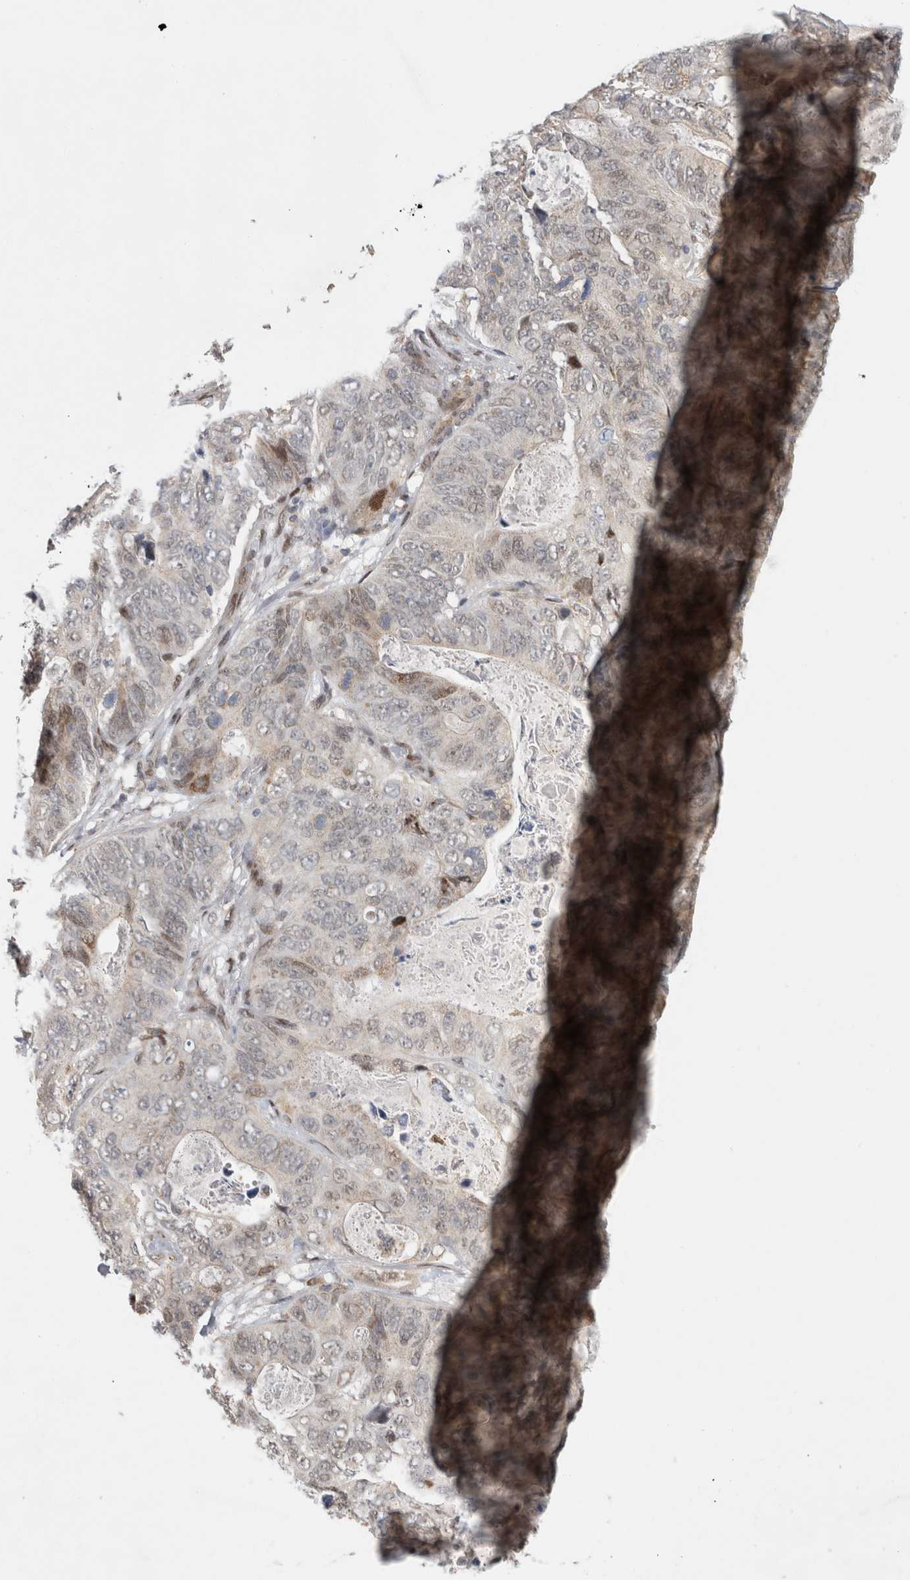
{"staining": {"intensity": "weak", "quantity": "<25%", "location": "nuclear"}, "tissue": "stomach cancer", "cell_type": "Tumor cells", "image_type": "cancer", "snomed": [{"axis": "morphology", "description": "Normal tissue, NOS"}, {"axis": "morphology", "description": "Adenocarcinoma, NOS"}, {"axis": "topography", "description": "Stomach"}], "caption": "Stomach cancer stained for a protein using immunohistochemistry shows no staining tumor cells.", "gene": "C8orf58", "patient": {"sex": "female", "age": 89}}